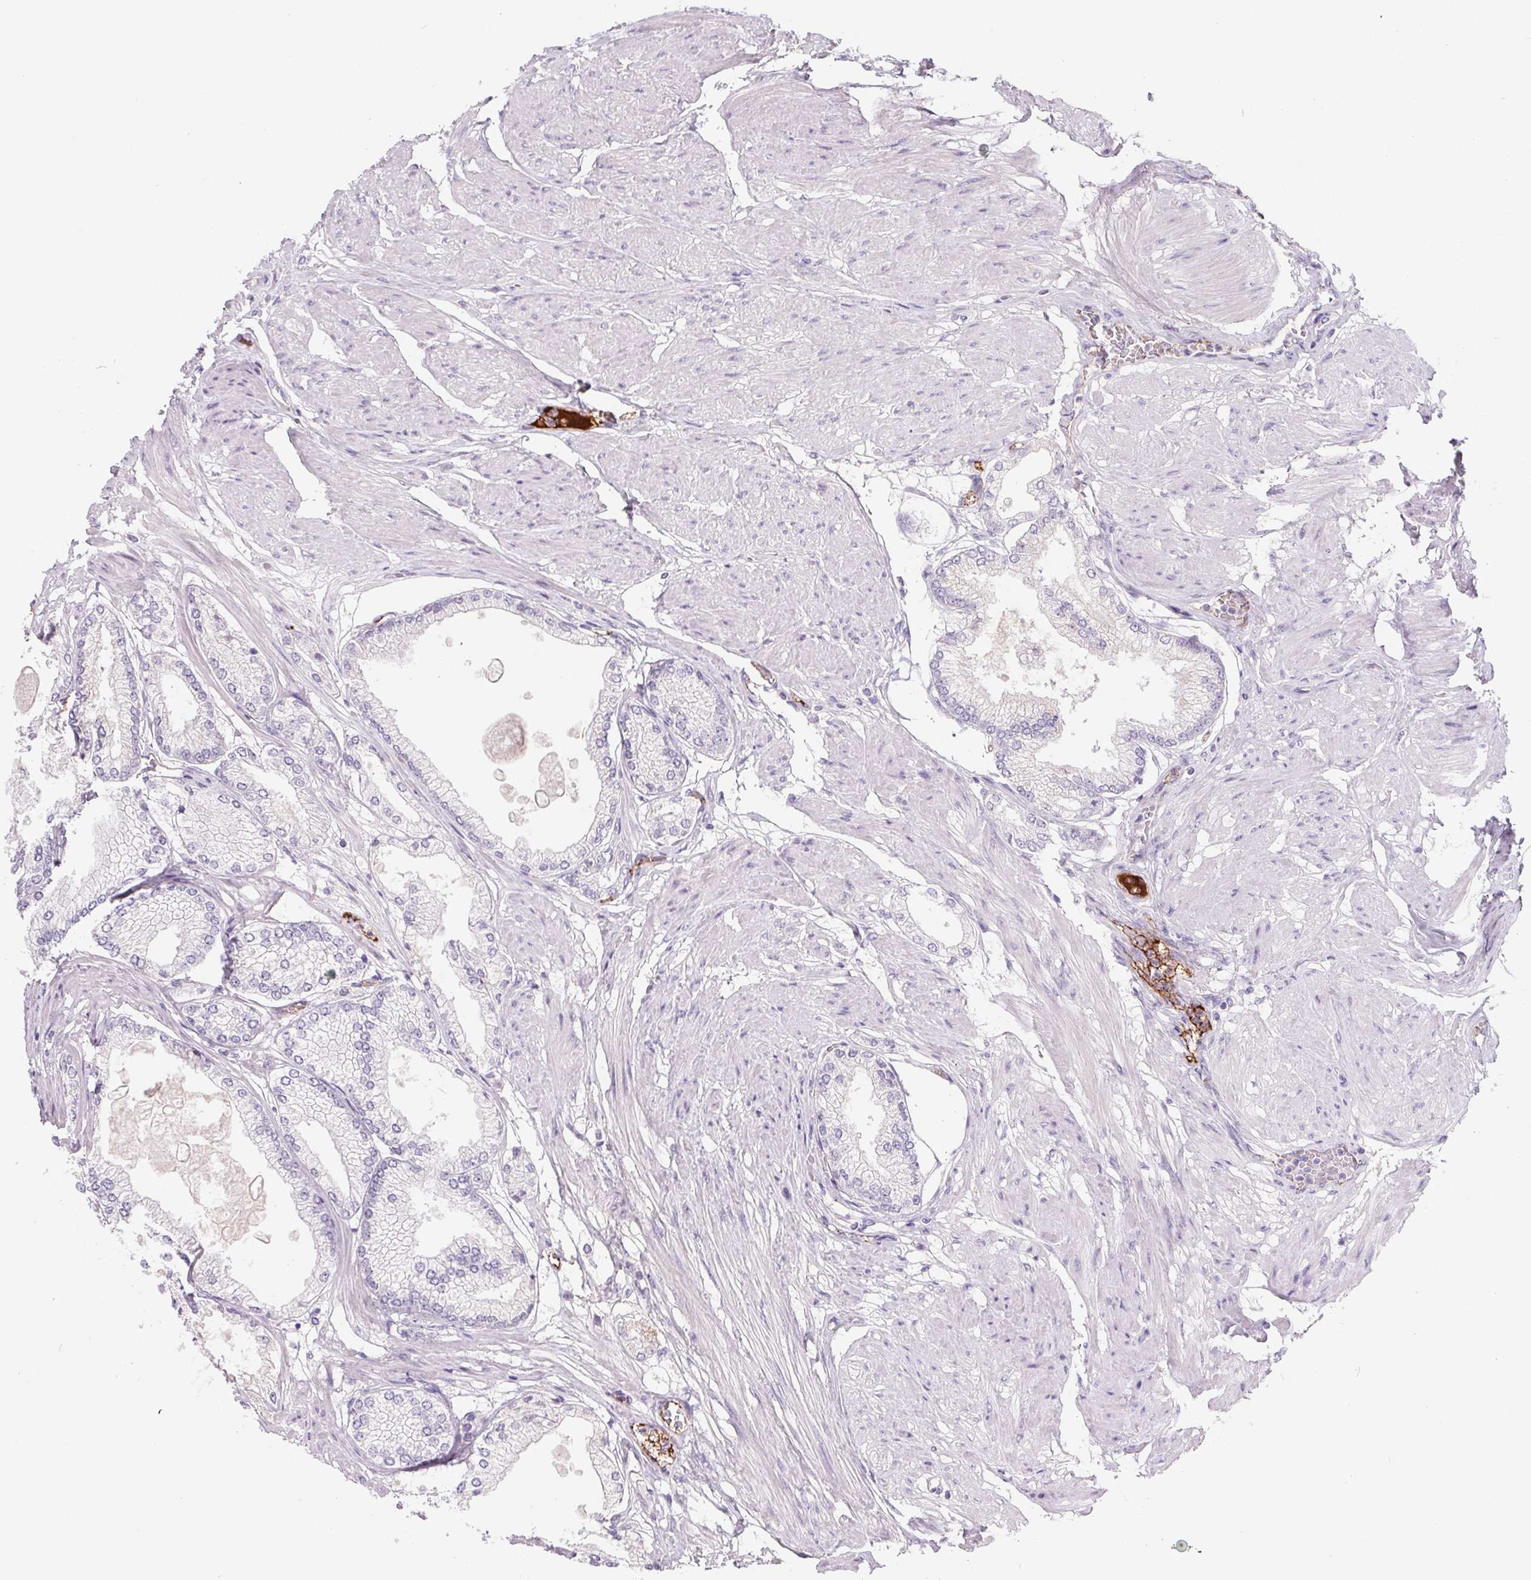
{"staining": {"intensity": "negative", "quantity": "none", "location": "none"}, "tissue": "prostate cancer", "cell_type": "Tumor cells", "image_type": "cancer", "snomed": [{"axis": "morphology", "description": "Adenocarcinoma, High grade"}, {"axis": "topography", "description": "Prostate"}], "caption": "Photomicrograph shows no significant protein positivity in tumor cells of high-grade adenocarcinoma (prostate).", "gene": "LPA", "patient": {"sex": "male", "age": 68}}